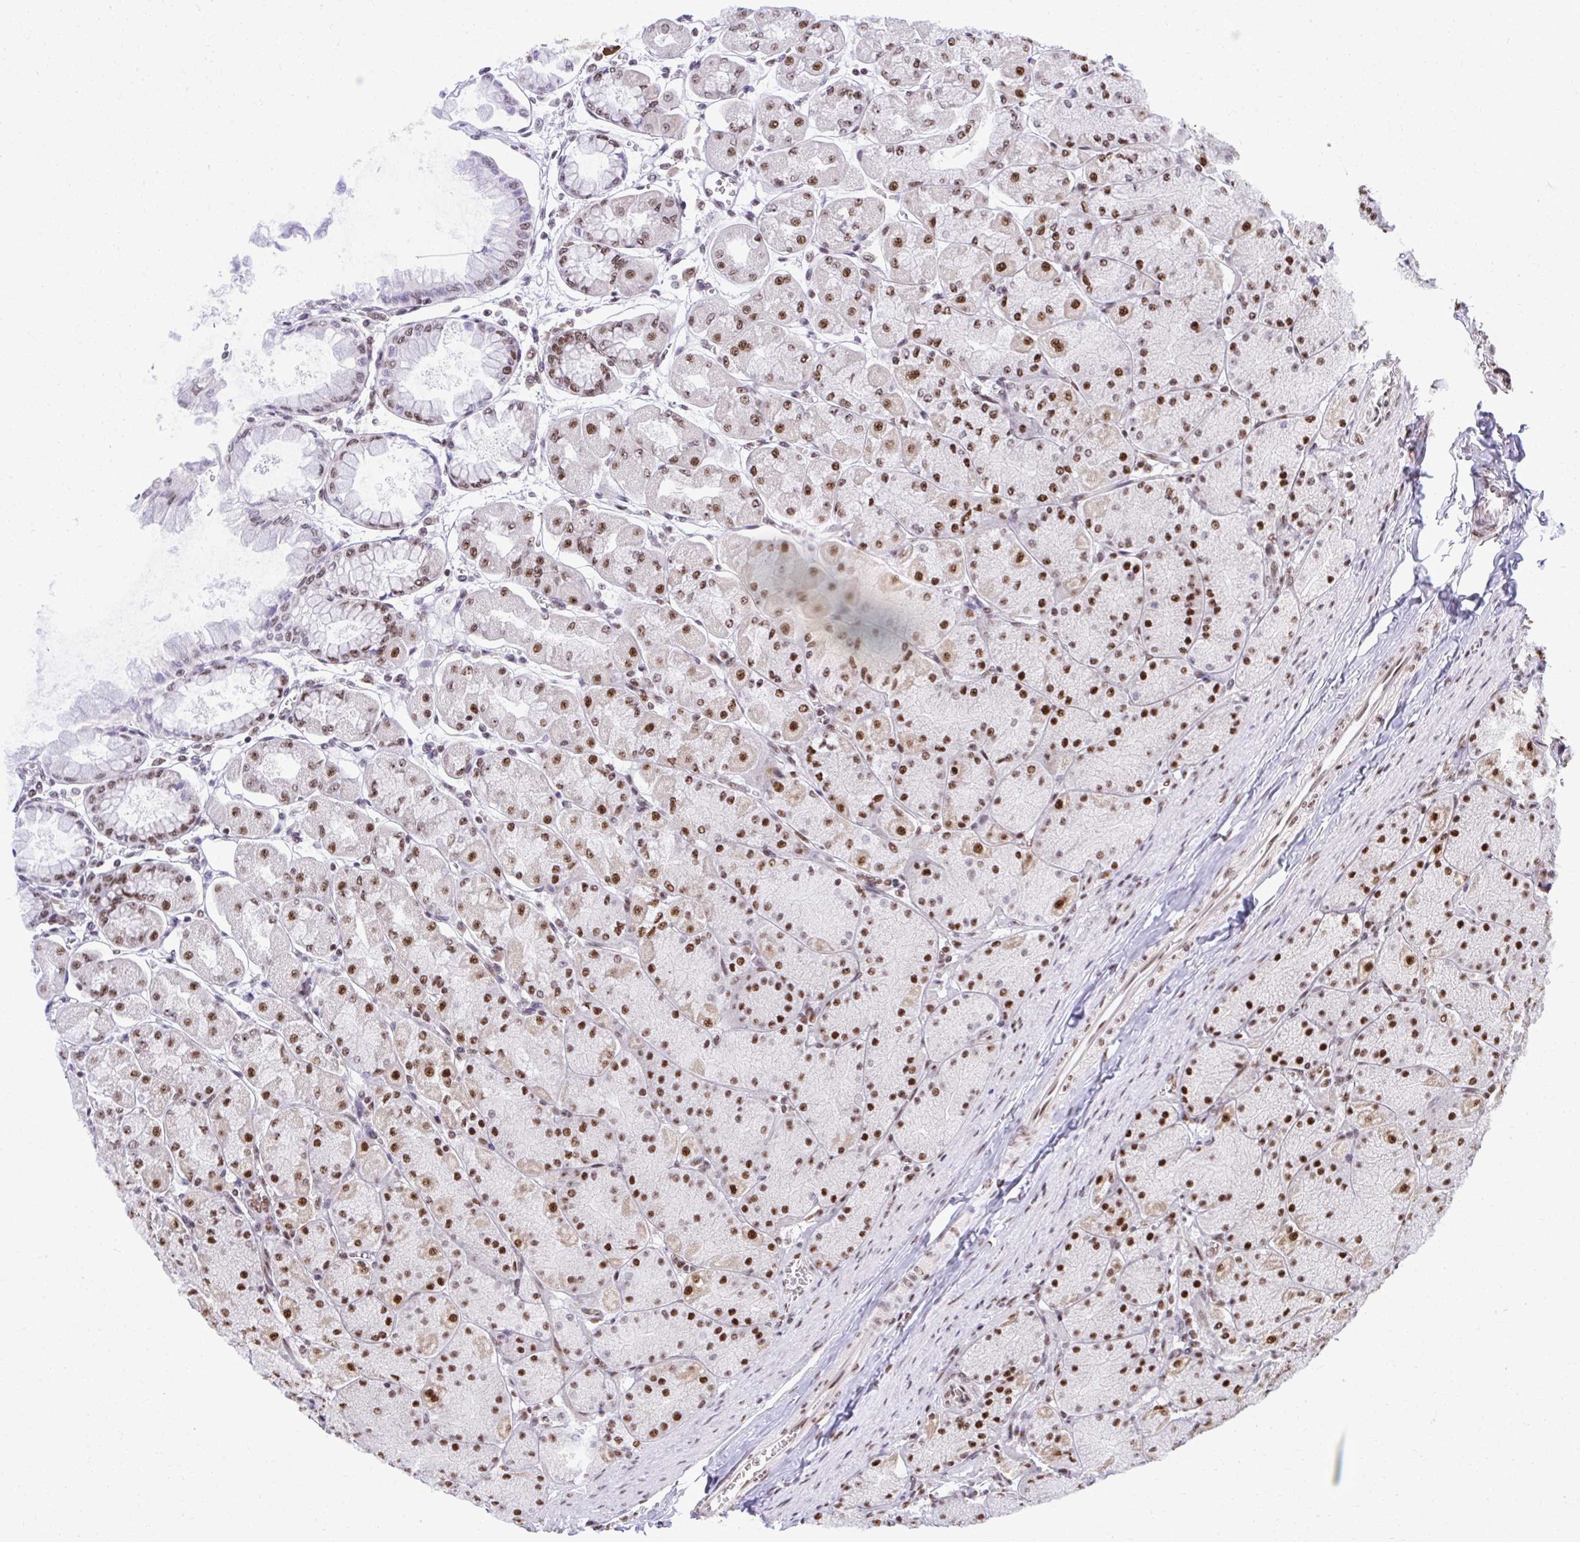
{"staining": {"intensity": "strong", "quantity": ">75%", "location": "nuclear"}, "tissue": "stomach", "cell_type": "Glandular cells", "image_type": "normal", "snomed": [{"axis": "morphology", "description": "Normal tissue, NOS"}, {"axis": "topography", "description": "Stomach, upper"}], "caption": "The photomicrograph reveals staining of normal stomach, revealing strong nuclear protein positivity (brown color) within glandular cells. (IHC, brightfield microscopy, high magnification).", "gene": "PRPF19", "patient": {"sex": "female", "age": 56}}